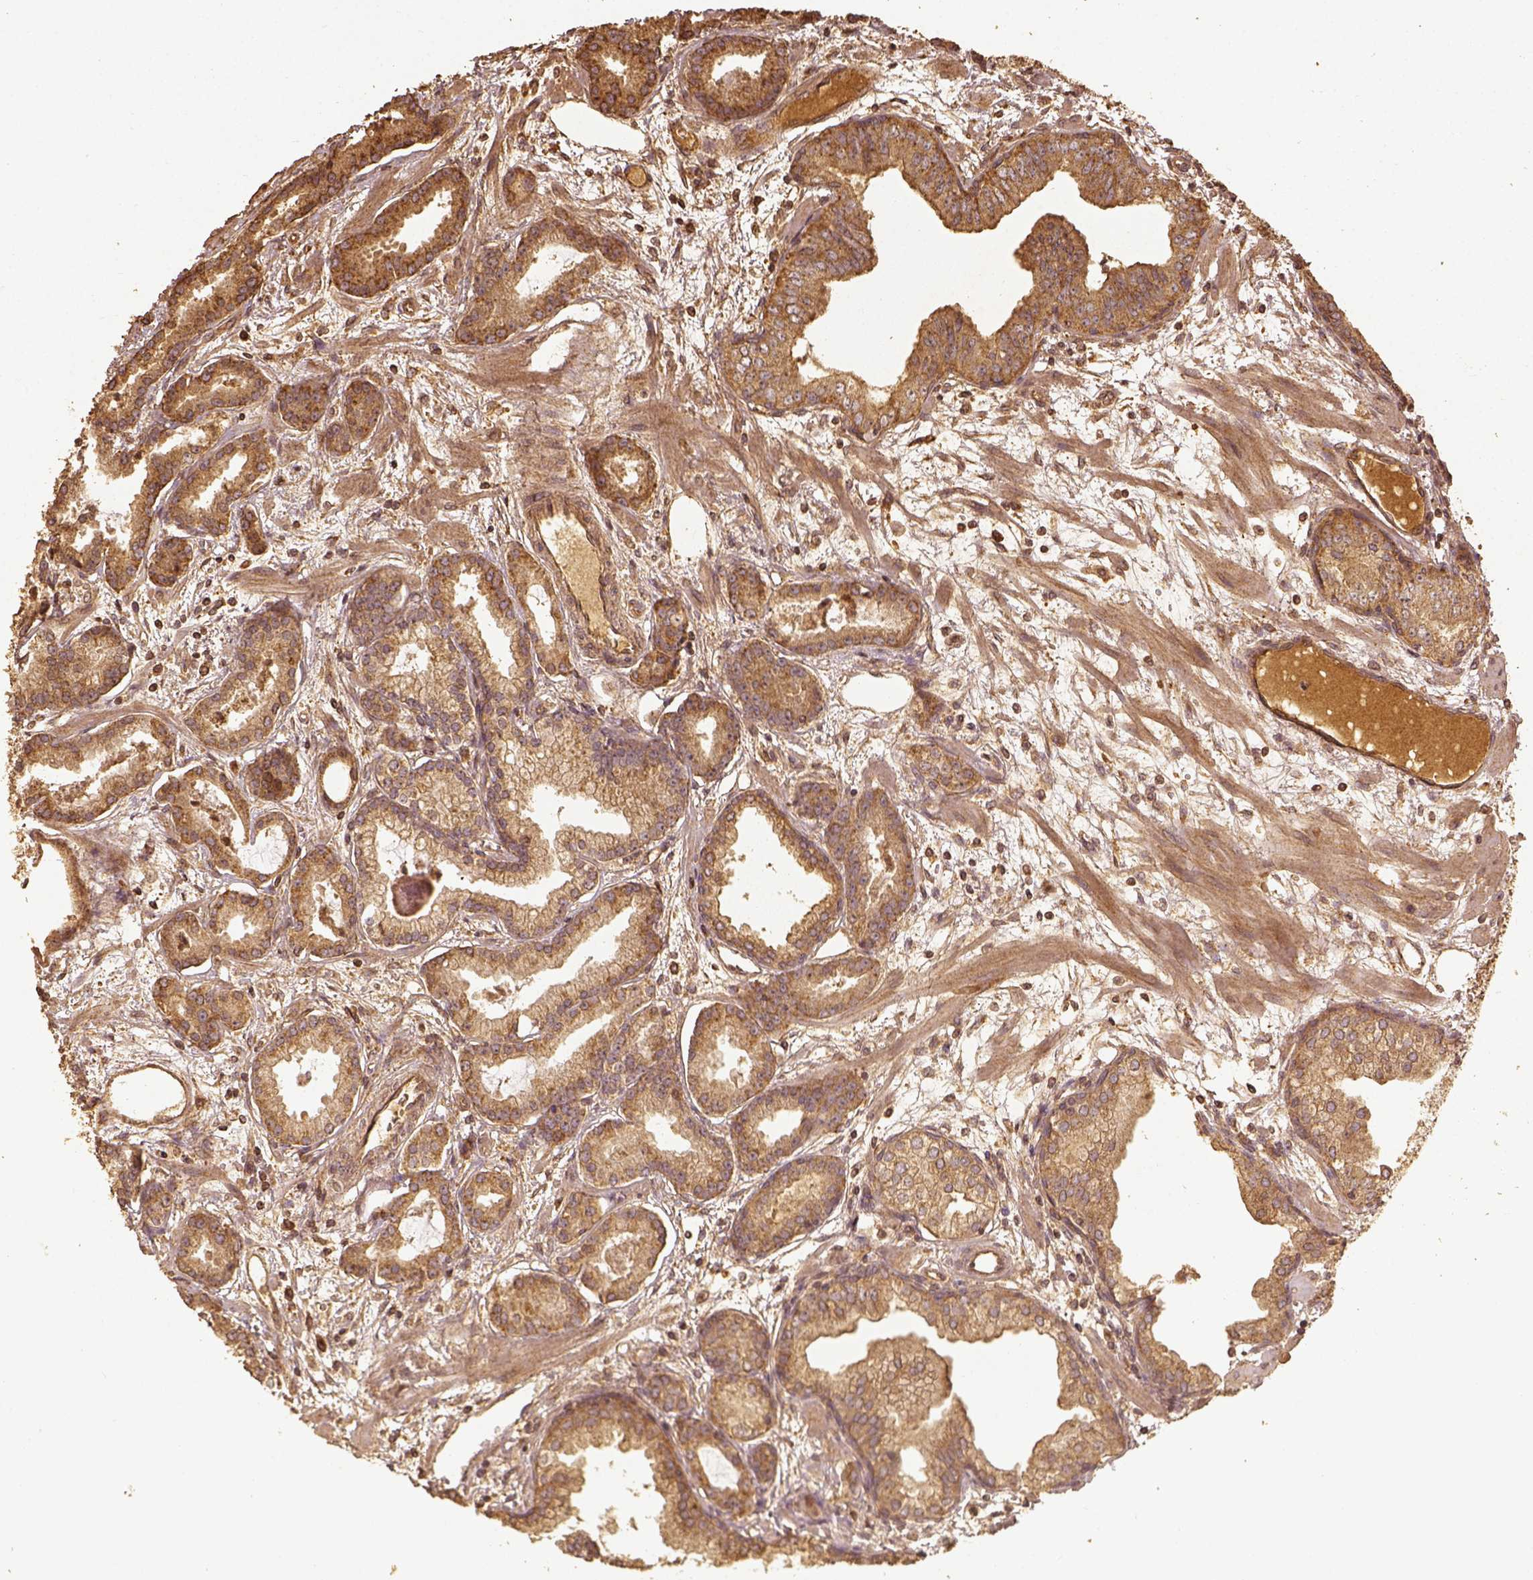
{"staining": {"intensity": "moderate", "quantity": ">75%", "location": "cytoplasmic/membranous"}, "tissue": "prostate cancer", "cell_type": "Tumor cells", "image_type": "cancer", "snomed": [{"axis": "morphology", "description": "Adenocarcinoma, Low grade"}, {"axis": "topography", "description": "Prostate"}], "caption": "Prostate cancer stained with IHC displays moderate cytoplasmic/membranous expression in about >75% of tumor cells.", "gene": "VEGFA", "patient": {"sex": "male", "age": 68}}